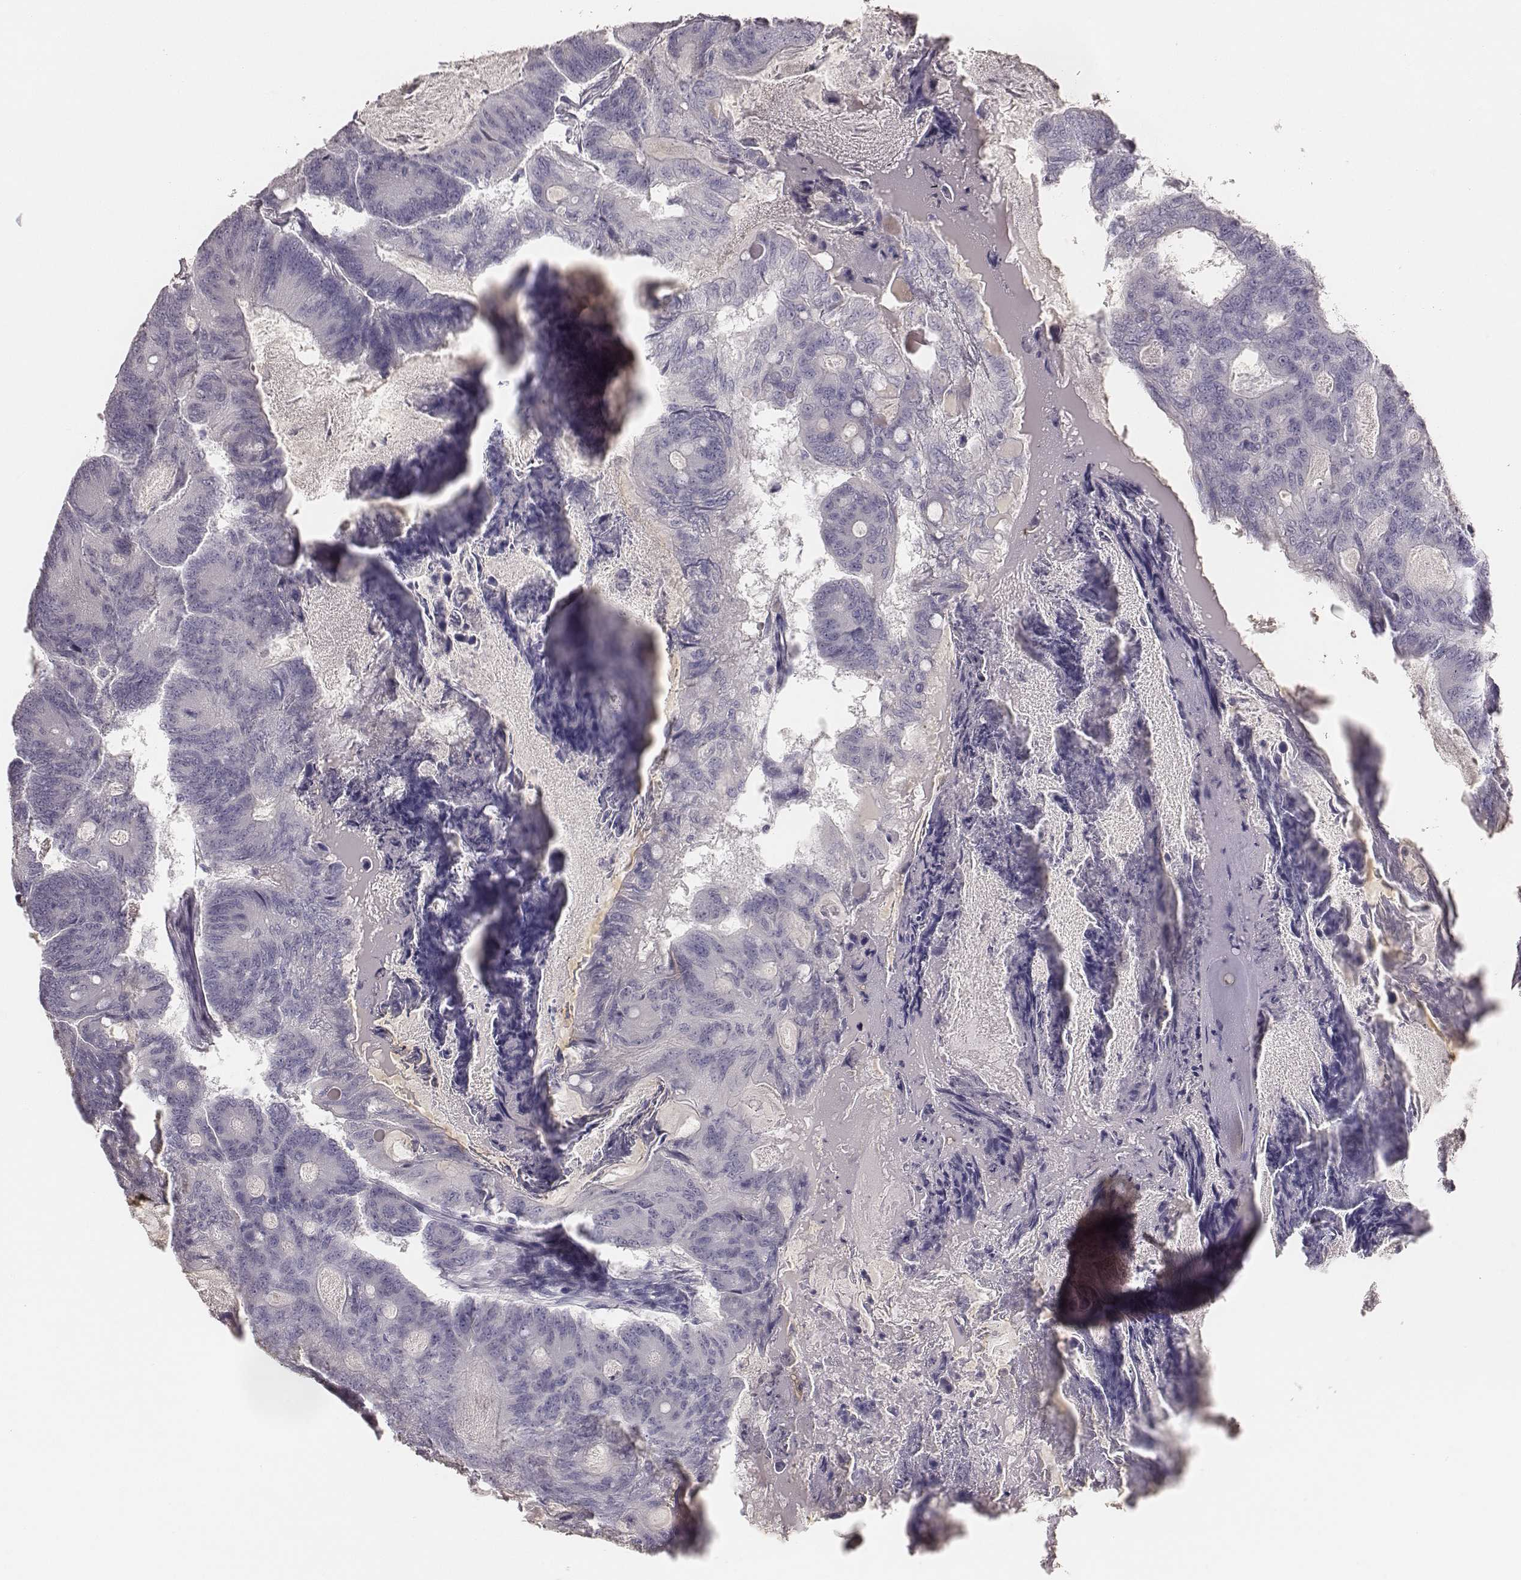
{"staining": {"intensity": "negative", "quantity": "none", "location": "none"}, "tissue": "colorectal cancer", "cell_type": "Tumor cells", "image_type": "cancer", "snomed": [{"axis": "morphology", "description": "Adenocarcinoma, NOS"}, {"axis": "topography", "description": "Colon"}], "caption": "Human colorectal cancer stained for a protein using IHC demonstrates no positivity in tumor cells.", "gene": "MYH6", "patient": {"sex": "female", "age": 70}}